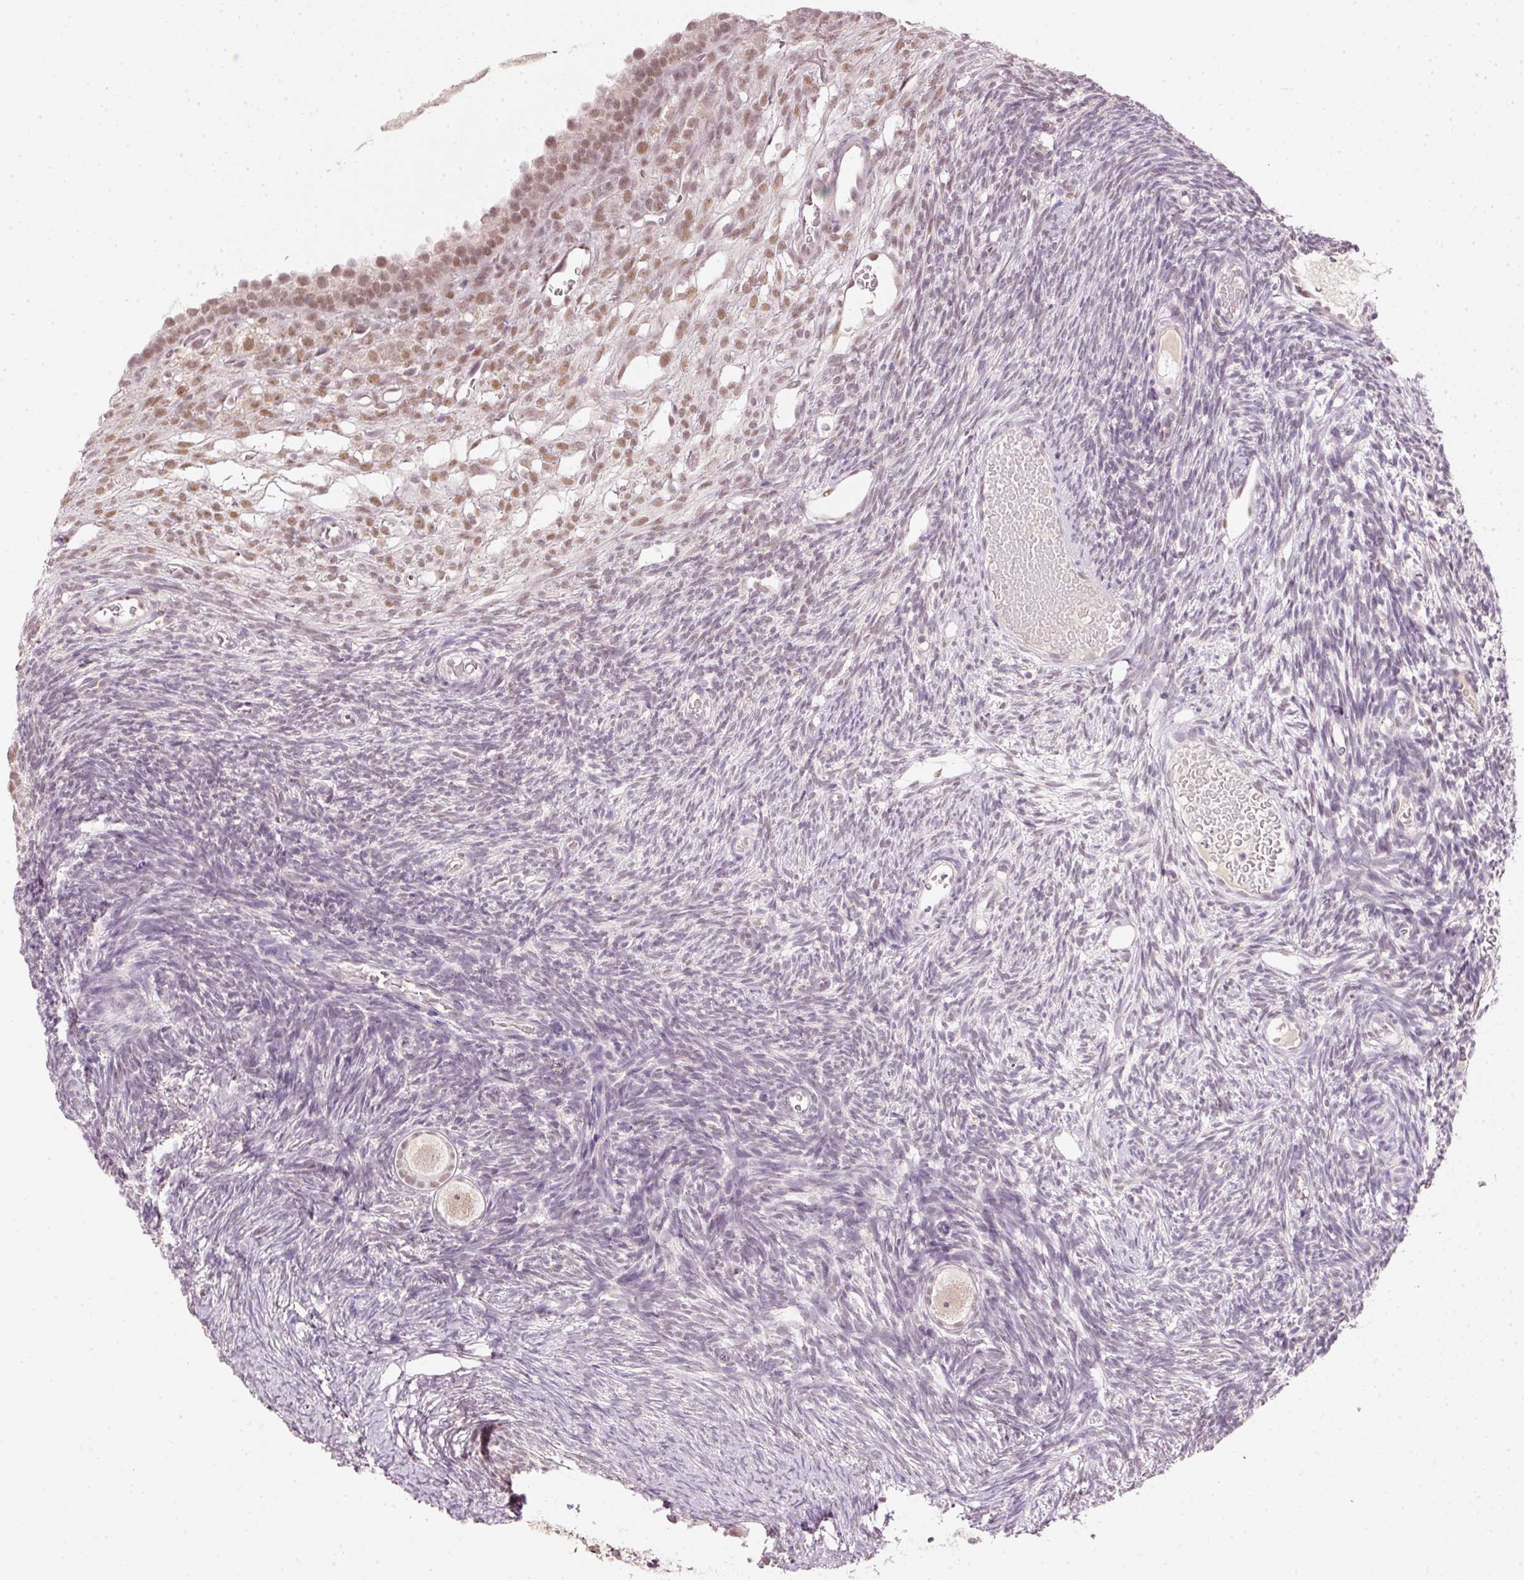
{"staining": {"intensity": "weak", "quantity": ">75%", "location": "nuclear"}, "tissue": "ovary", "cell_type": "Follicle cells", "image_type": "normal", "snomed": [{"axis": "morphology", "description": "Normal tissue, NOS"}, {"axis": "topography", "description": "Ovary"}], "caption": "Ovary stained with DAB immunohistochemistry shows low levels of weak nuclear staining in about >75% of follicle cells. The staining was performed using DAB to visualize the protein expression in brown, while the nuclei were stained in blue with hematoxylin (Magnification: 20x).", "gene": "FSTL3", "patient": {"sex": "female", "age": 39}}